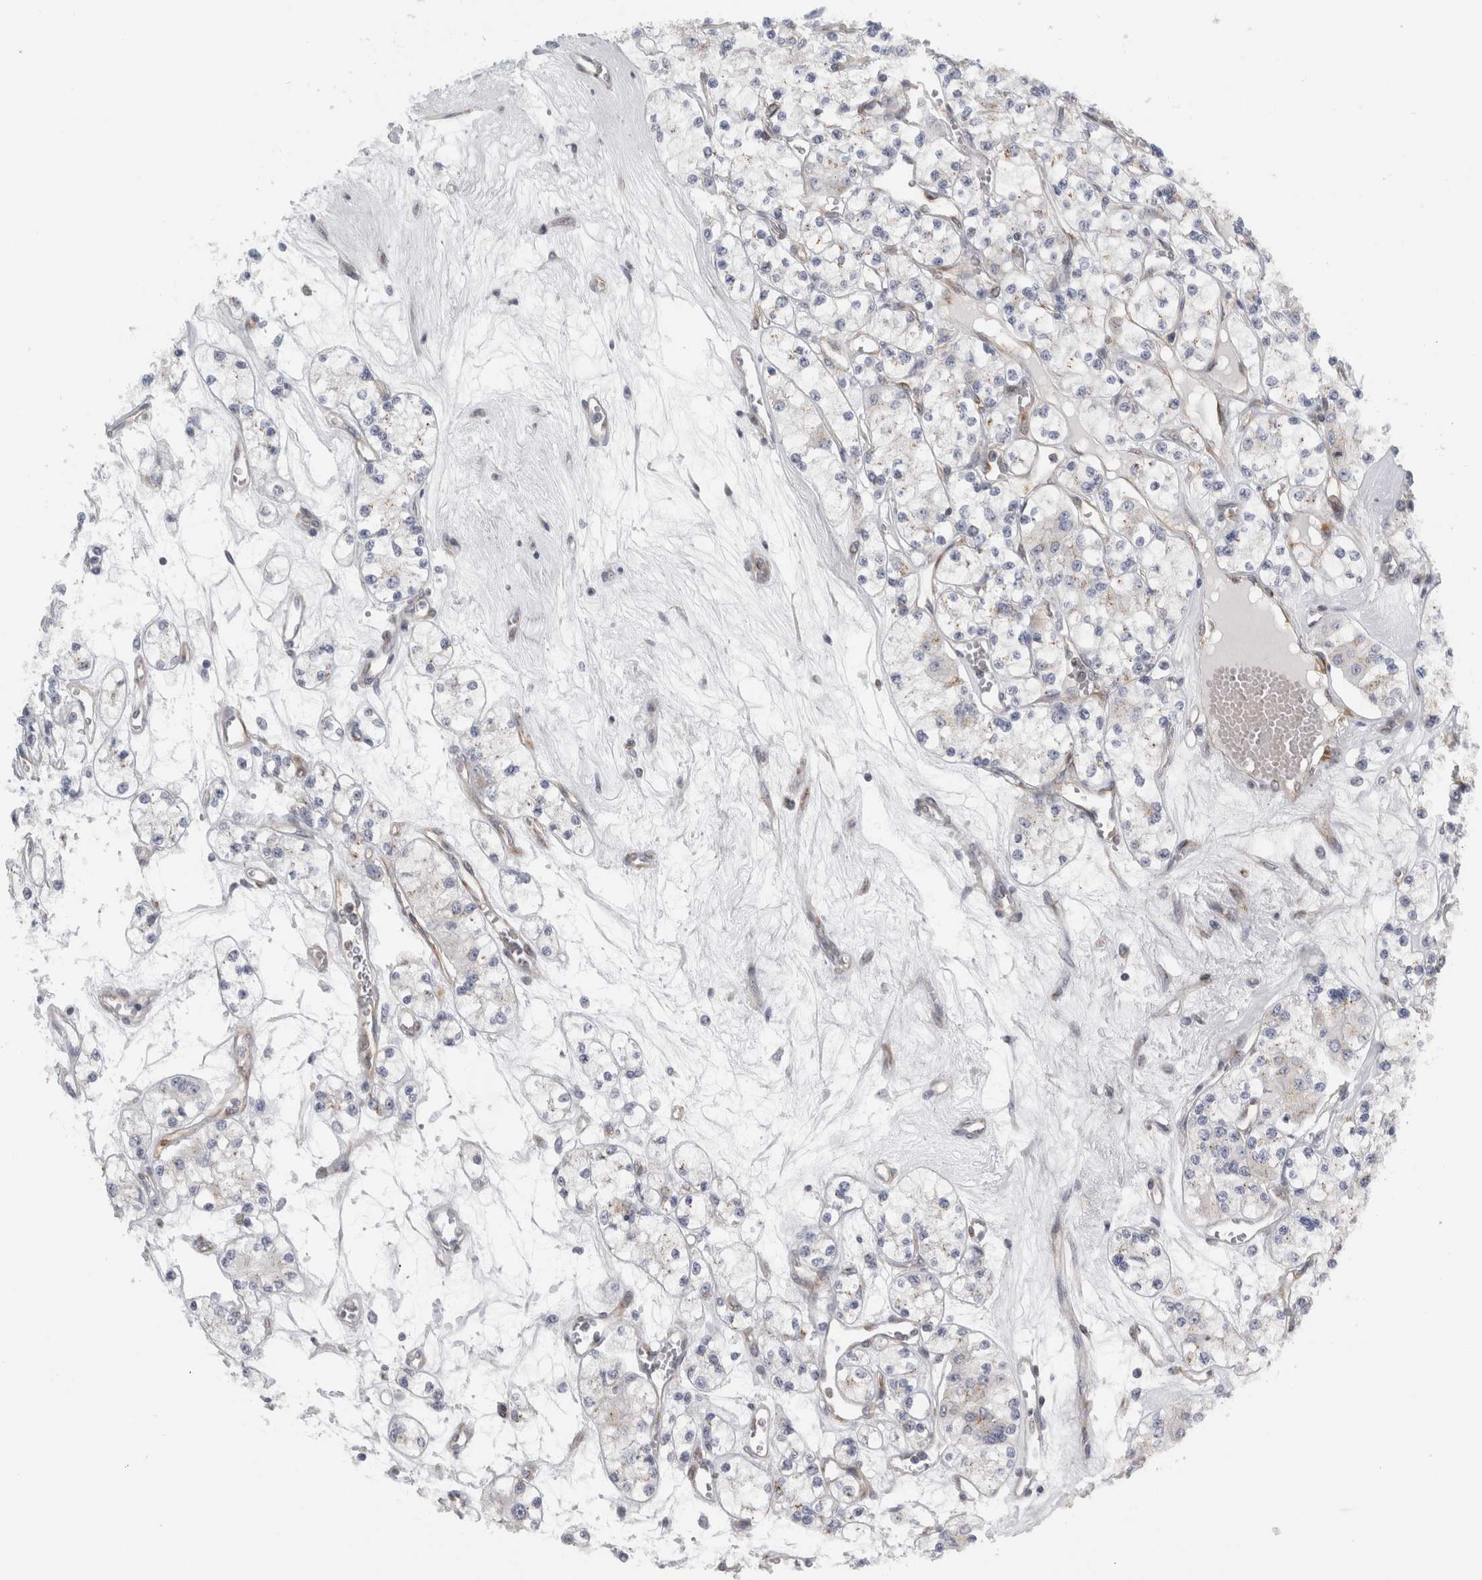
{"staining": {"intensity": "weak", "quantity": "<25%", "location": "cytoplasmic/membranous"}, "tissue": "renal cancer", "cell_type": "Tumor cells", "image_type": "cancer", "snomed": [{"axis": "morphology", "description": "Adenocarcinoma, NOS"}, {"axis": "topography", "description": "Kidney"}], "caption": "Immunohistochemical staining of renal cancer (adenocarcinoma) shows no significant expression in tumor cells.", "gene": "PEX6", "patient": {"sex": "female", "age": 59}}